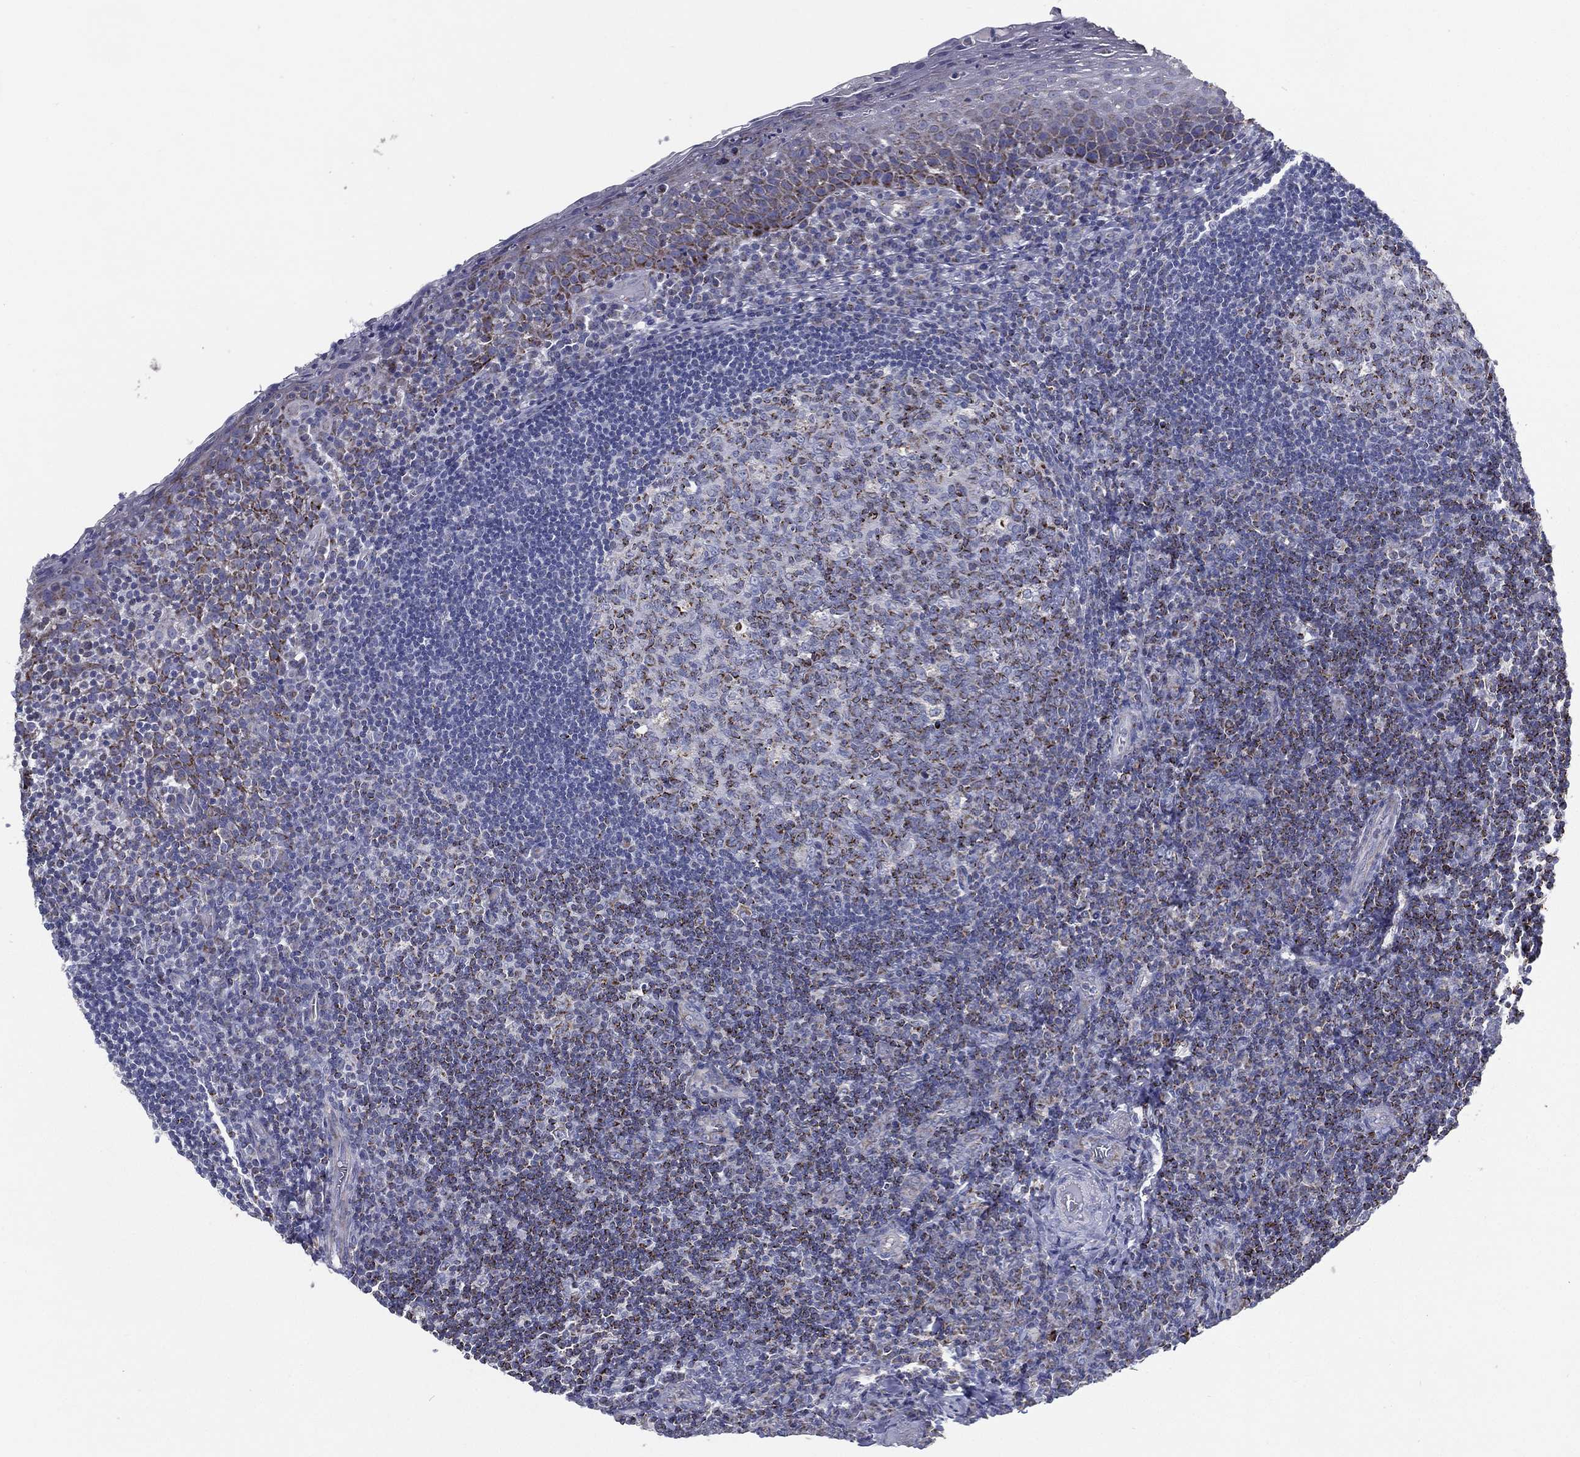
{"staining": {"intensity": "strong", "quantity": "<25%", "location": "cytoplasmic/membranous"}, "tissue": "tonsil", "cell_type": "Germinal center cells", "image_type": "normal", "snomed": [{"axis": "morphology", "description": "Normal tissue, NOS"}, {"axis": "morphology", "description": "Inflammation, NOS"}, {"axis": "topography", "description": "Tonsil"}], "caption": "Strong cytoplasmic/membranous expression is appreciated in approximately <25% of germinal center cells in normal tonsil. The staining was performed using DAB (3,3'-diaminobenzidine), with brown indicating positive protein expression. Nuclei are stained blue with hematoxylin.", "gene": "SFXN1", "patient": {"sex": "female", "age": 31}}